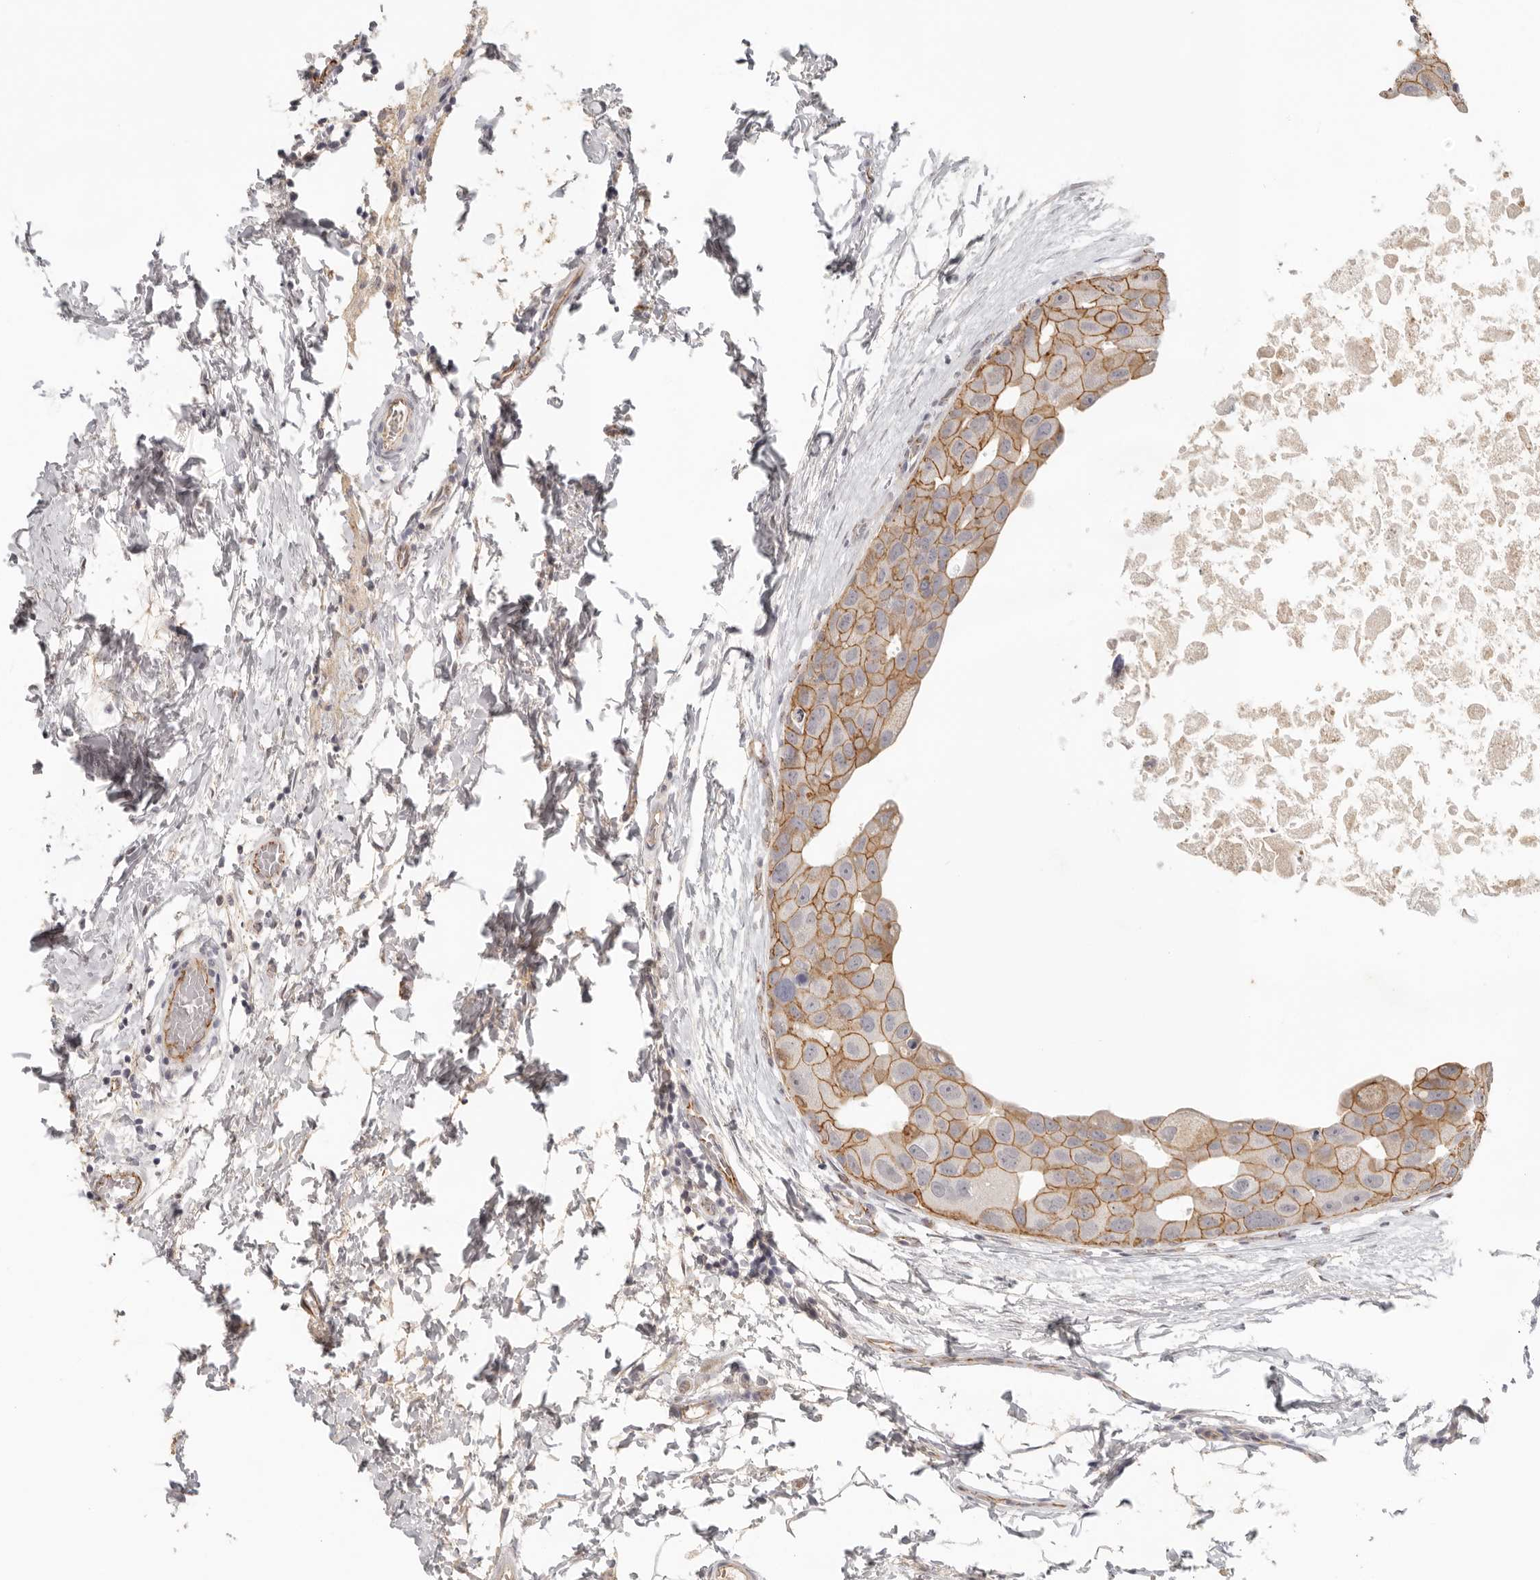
{"staining": {"intensity": "moderate", "quantity": ">75%", "location": "cytoplasmic/membranous"}, "tissue": "breast cancer", "cell_type": "Tumor cells", "image_type": "cancer", "snomed": [{"axis": "morphology", "description": "Duct carcinoma"}, {"axis": "topography", "description": "Breast"}], "caption": "A brown stain shows moderate cytoplasmic/membranous positivity of a protein in human breast cancer tumor cells.", "gene": "ANXA9", "patient": {"sex": "female", "age": 62}}